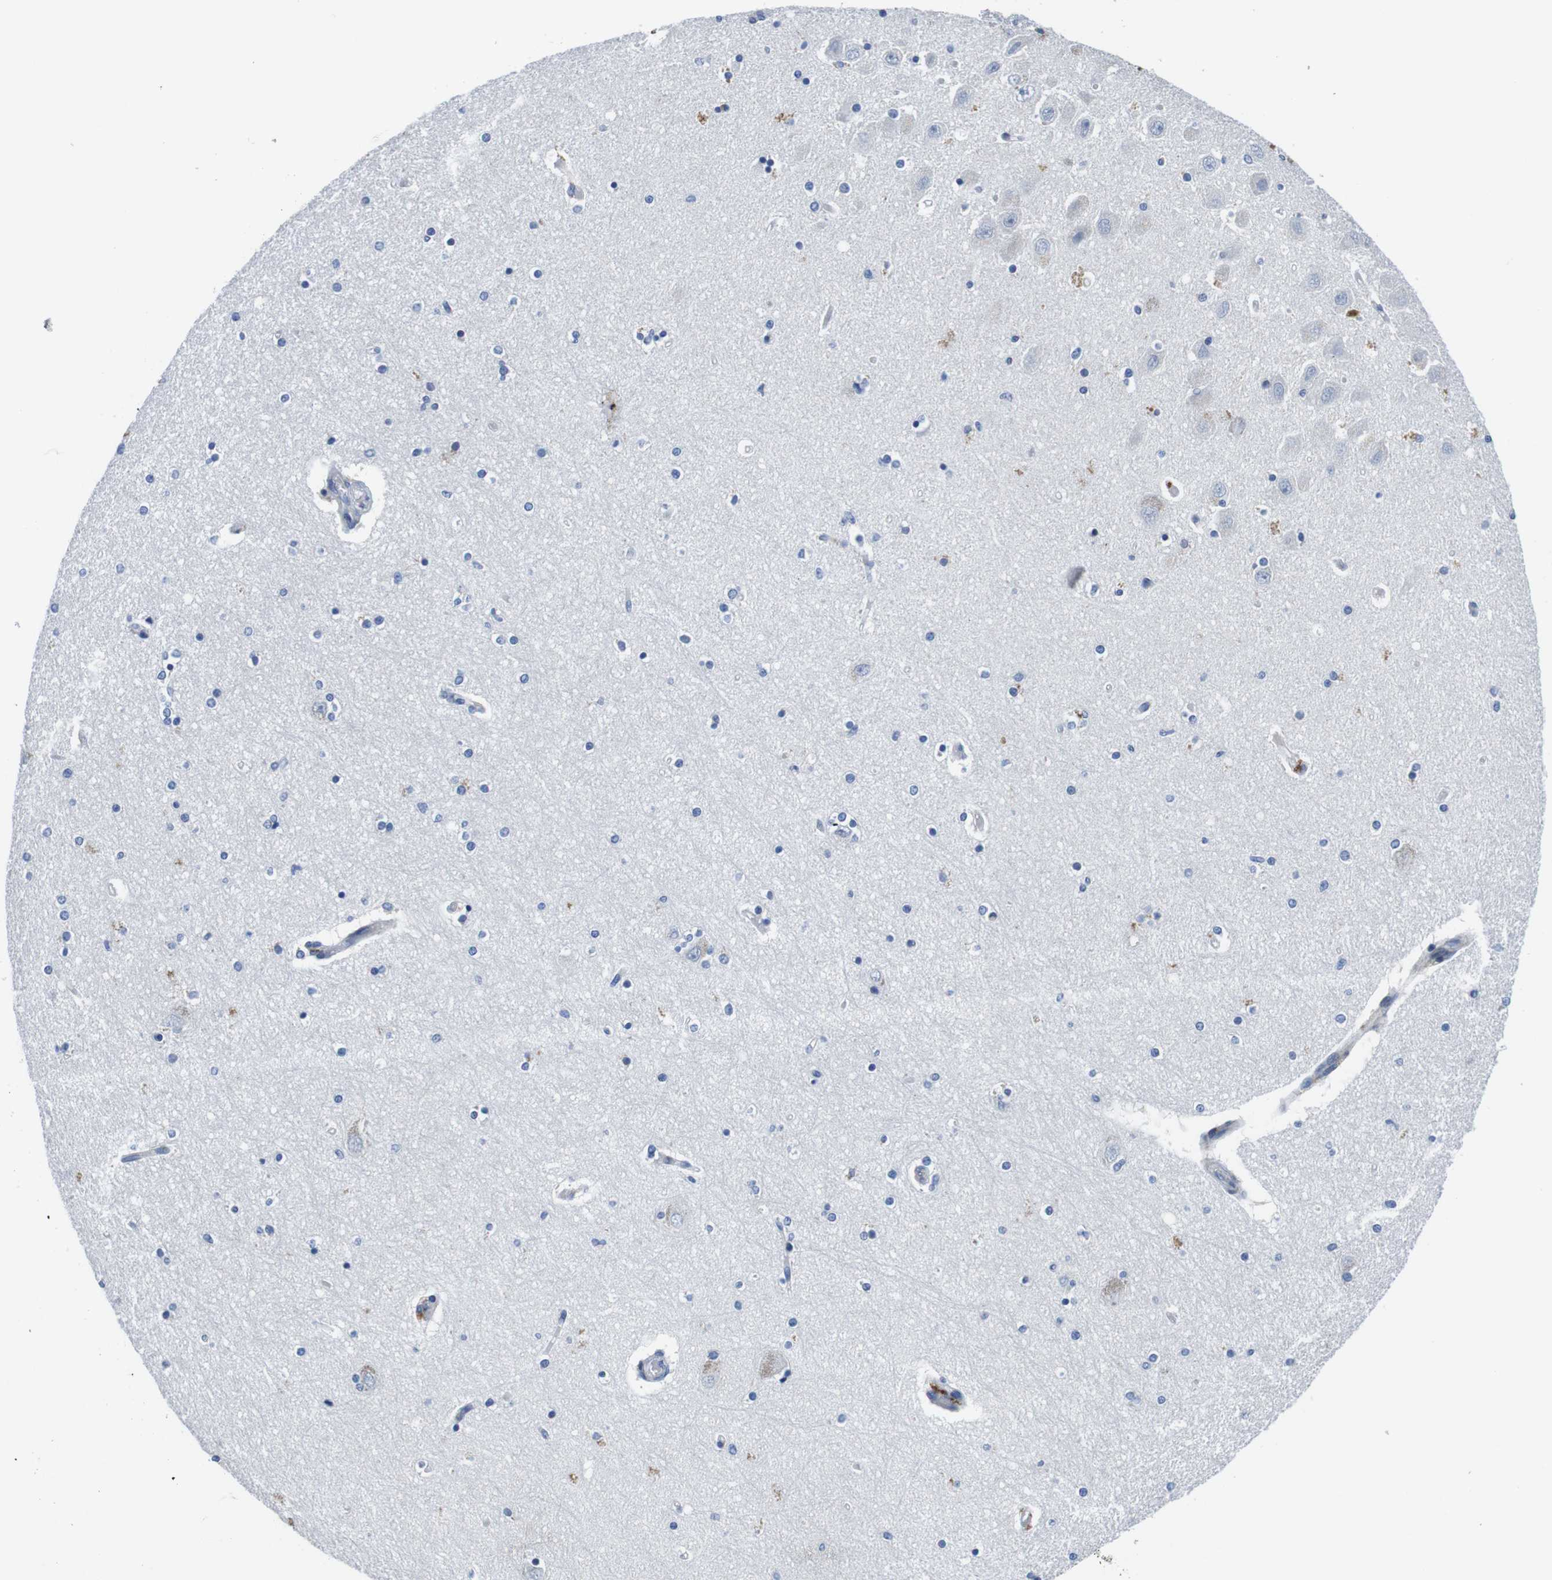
{"staining": {"intensity": "negative", "quantity": "none", "location": "none"}, "tissue": "hippocampus", "cell_type": "Glial cells", "image_type": "normal", "snomed": [{"axis": "morphology", "description": "Normal tissue, NOS"}, {"axis": "topography", "description": "Hippocampus"}], "caption": "The photomicrograph exhibits no significant positivity in glial cells of hippocampus. The staining is performed using DAB (3,3'-diaminobenzidine) brown chromogen with nuclei counter-stained in using hematoxylin.", "gene": "SCRIB", "patient": {"sex": "female", "age": 54}}